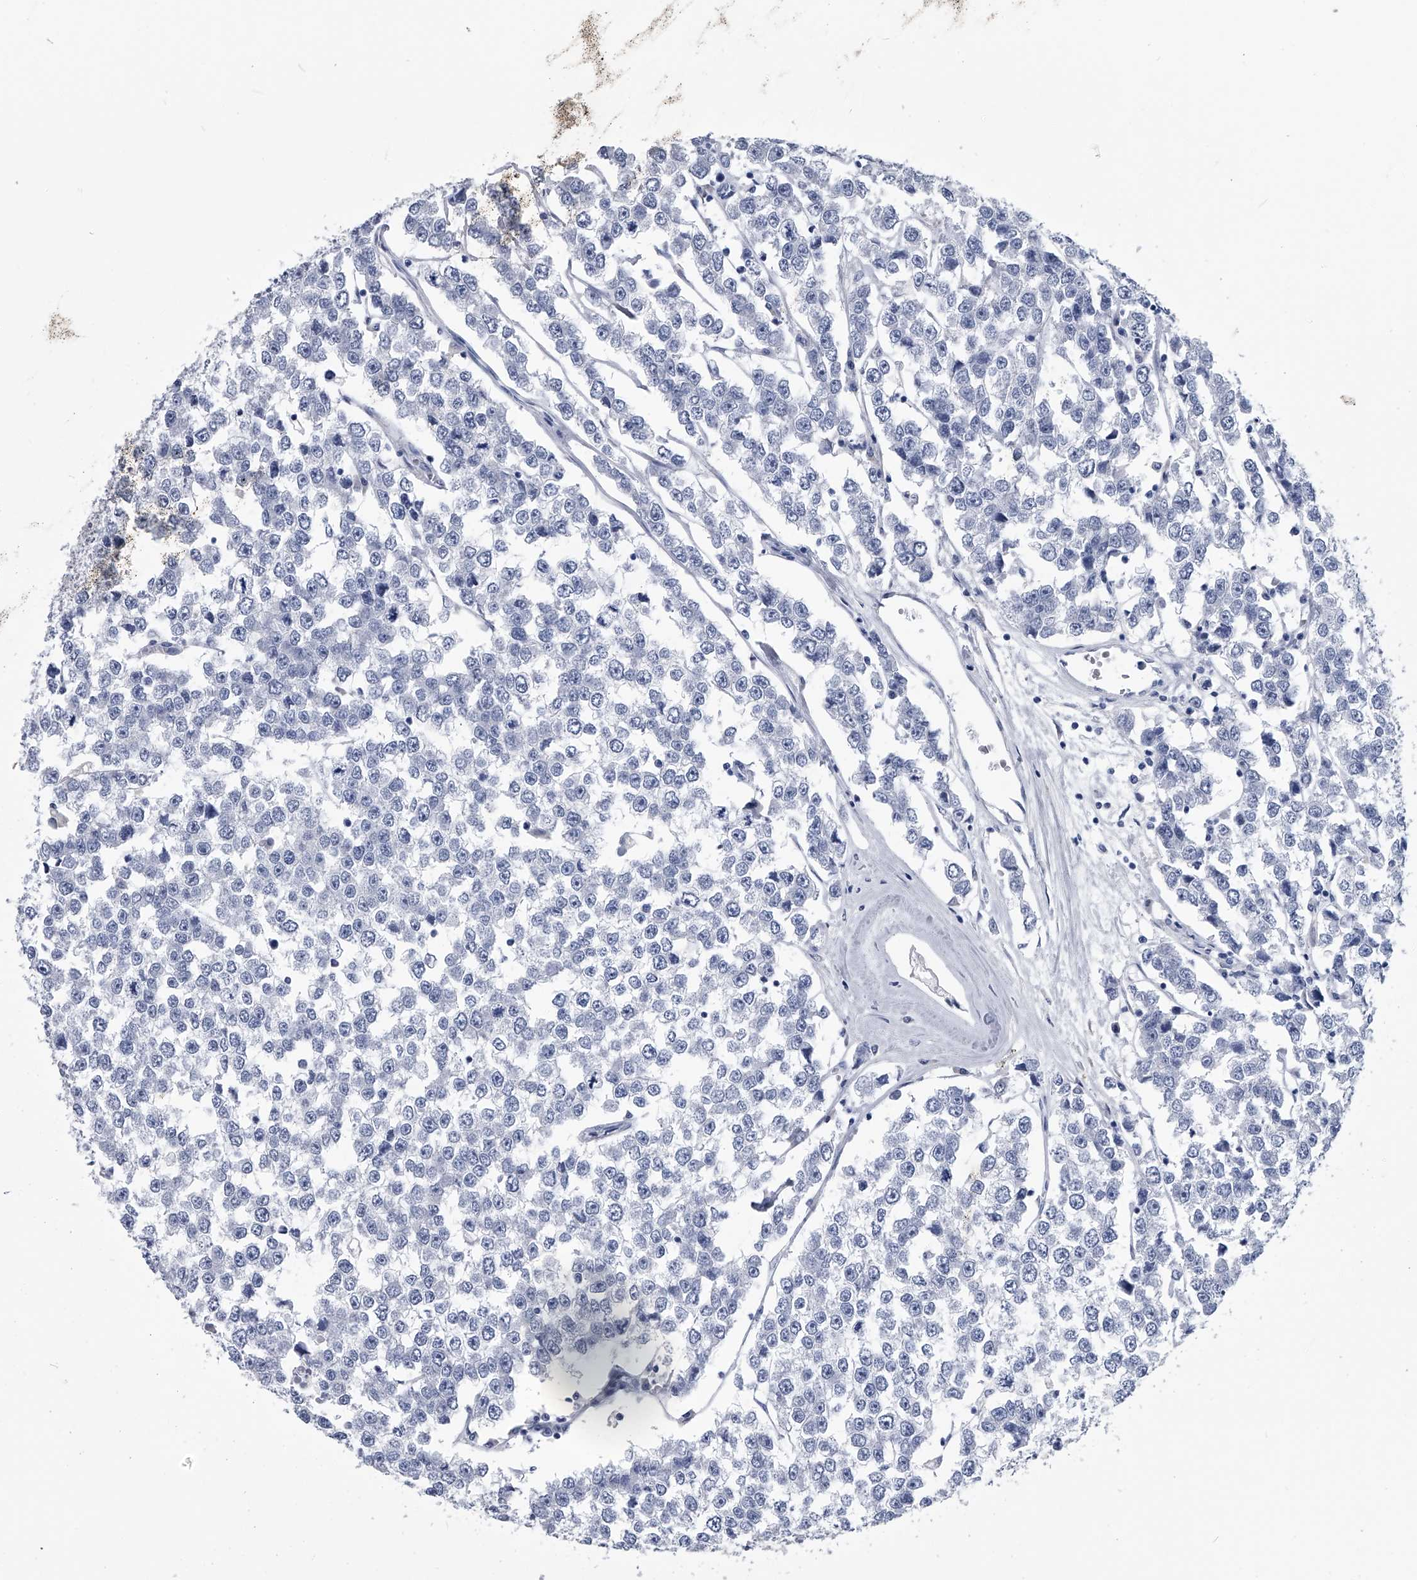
{"staining": {"intensity": "negative", "quantity": "none", "location": "none"}, "tissue": "testis cancer", "cell_type": "Tumor cells", "image_type": "cancer", "snomed": [{"axis": "morphology", "description": "Seminoma, NOS"}, {"axis": "morphology", "description": "Carcinoma, Embryonal, NOS"}, {"axis": "topography", "description": "Testis"}], "caption": "High power microscopy micrograph of an IHC image of testis cancer (seminoma), revealing no significant staining in tumor cells.", "gene": "PDXK", "patient": {"sex": "male", "age": 52}}